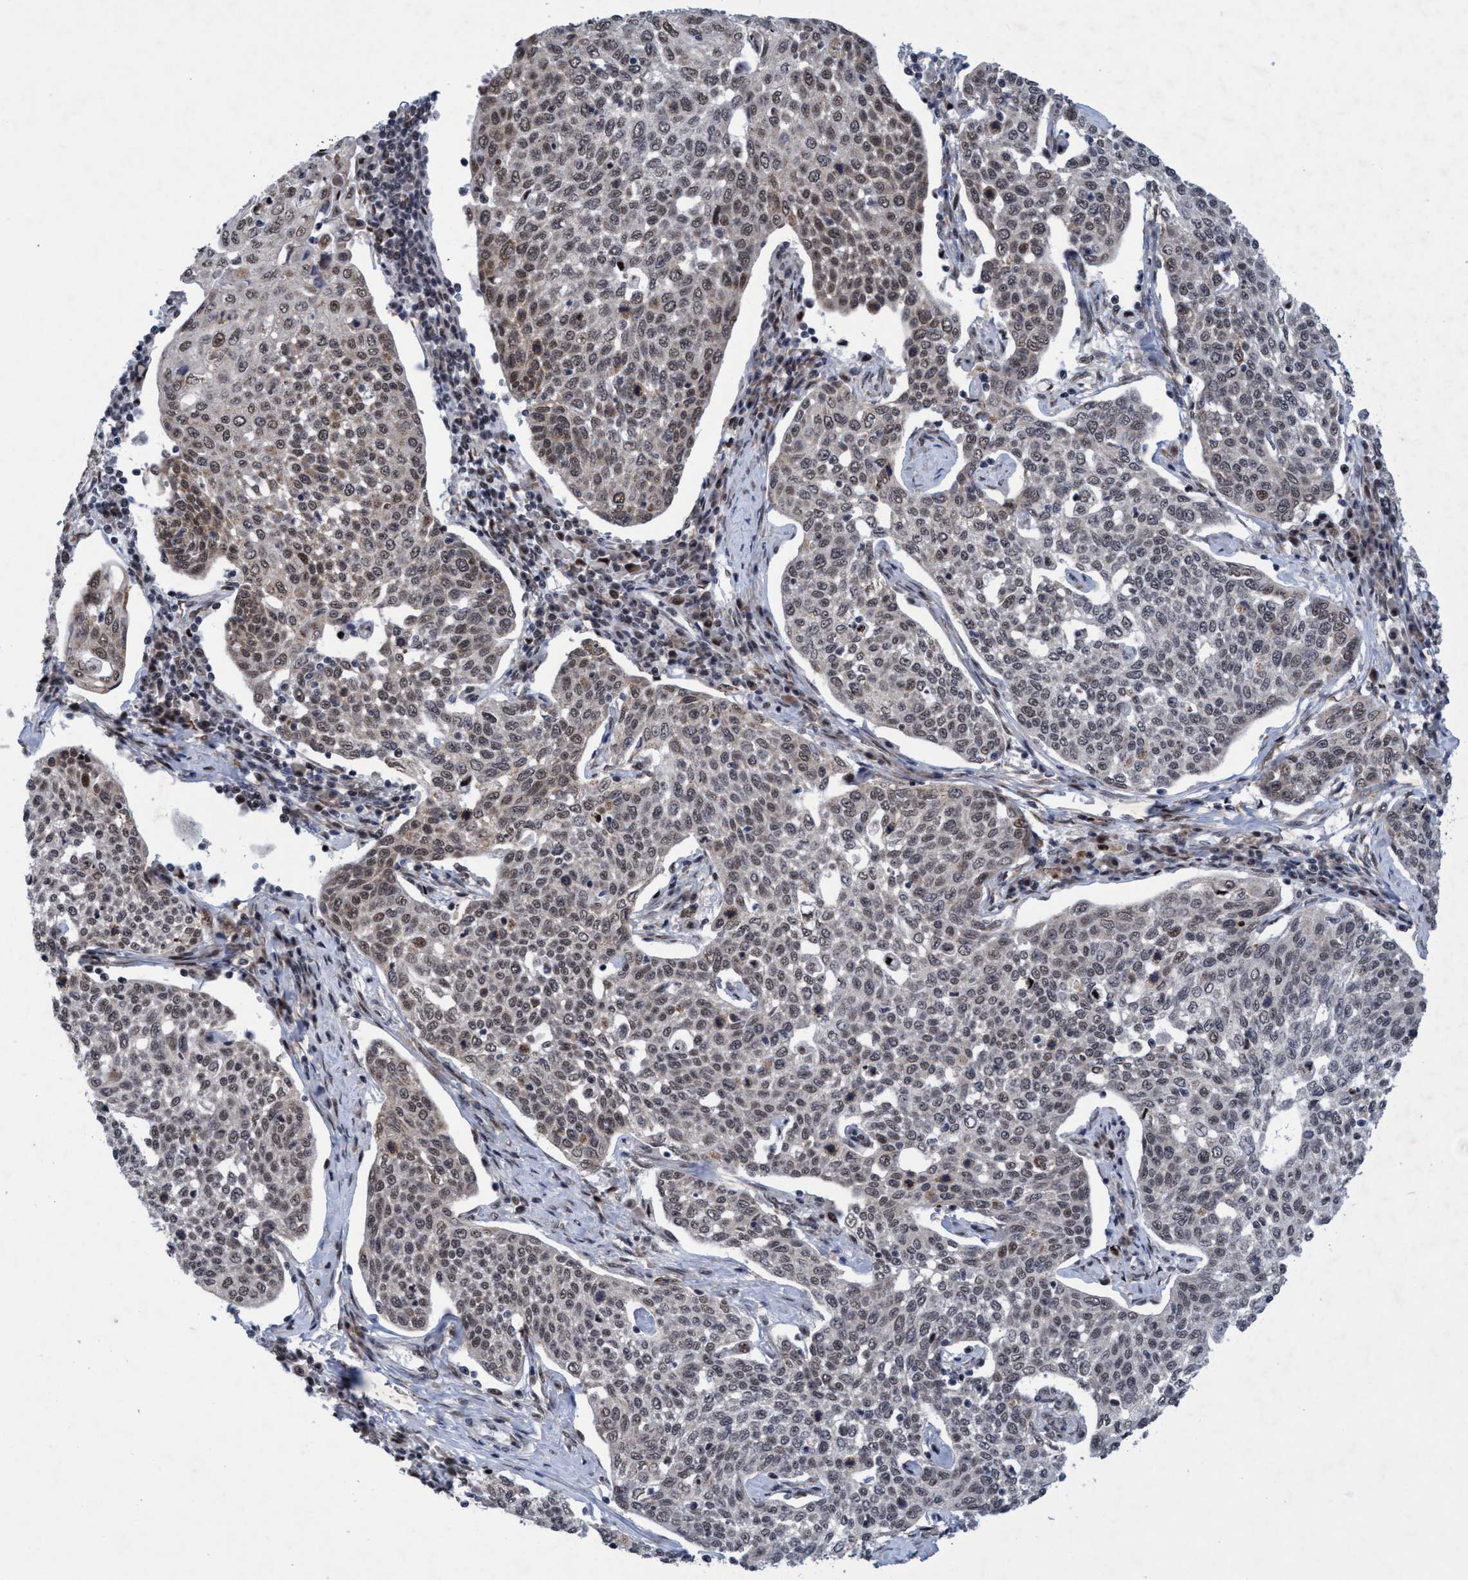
{"staining": {"intensity": "weak", "quantity": ">75%", "location": "cytoplasmic/membranous,nuclear"}, "tissue": "cervical cancer", "cell_type": "Tumor cells", "image_type": "cancer", "snomed": [{"axis": "morphology", "description": "Squamous cell carcinoma, NOS"}, {"axis": "topography", "description": "Cervix"}], "caption": "Brown immunohistochemical staining in cervical cancer (squamous cell carcinoma) exhibits weak cytoplasmic/membranous and nuclear expression in about >75% of tumor cells.", "gene": "GLT6D1", "patient": {"sex": "female", "age": 34}}